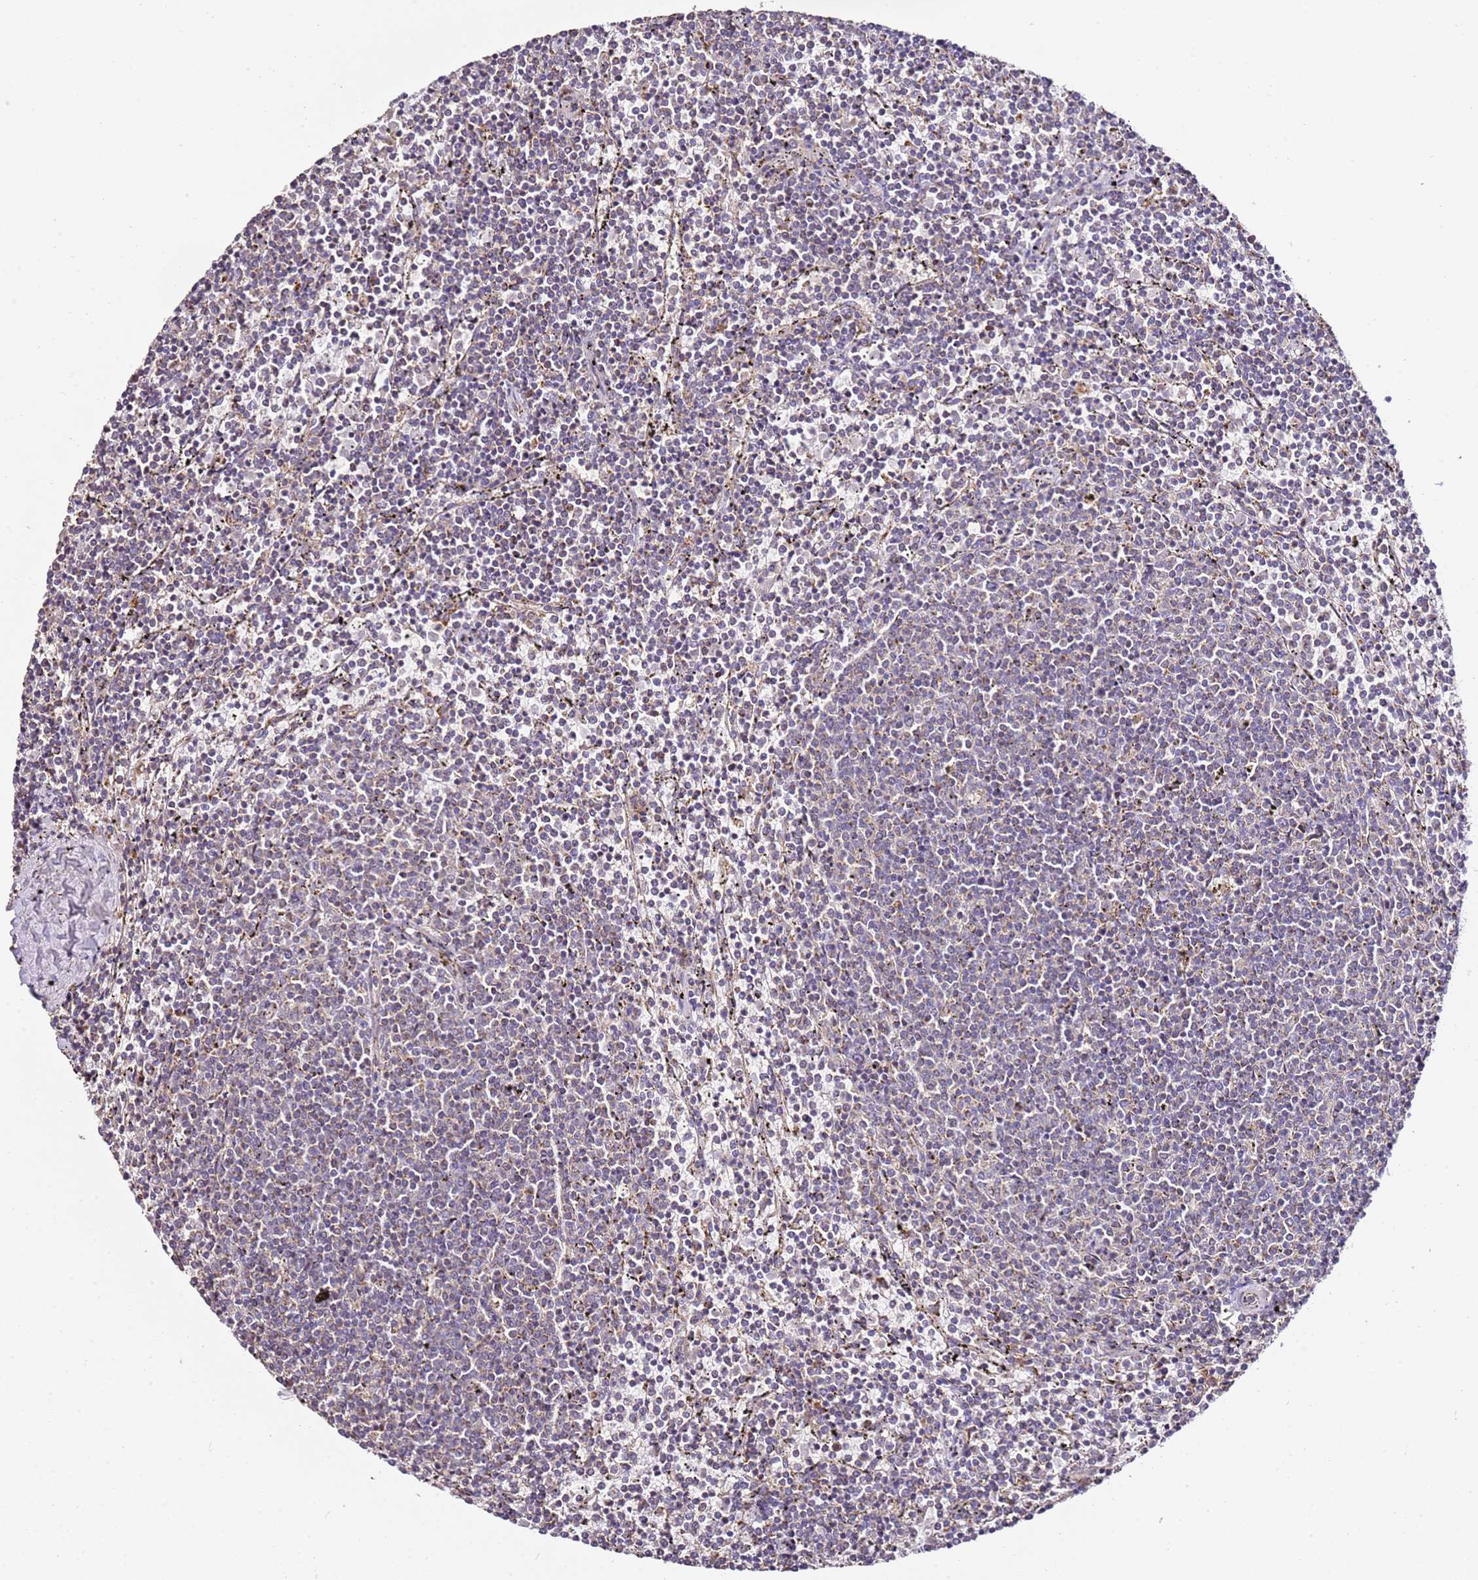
{"staining": {"intensity": "negative", "quantity": "none", "location": "none"}, "tissue": "lymphoma", "cell_type": "Tumor cells", "image_type": "cancer", "snomed": [{"axis": "morphology", "description": "Malignant lymphoma, non-Hodgkin's type, Low grade"}, {"axis": "topography", "description": "Spleen"}], "caption": "Tumor cells are negative for brown protein staining in malignant lymphoma, non-Hodgkin's type (low-grade).", "gene": "OR2B11", "patient": {"sex": "female", "age": 50}}